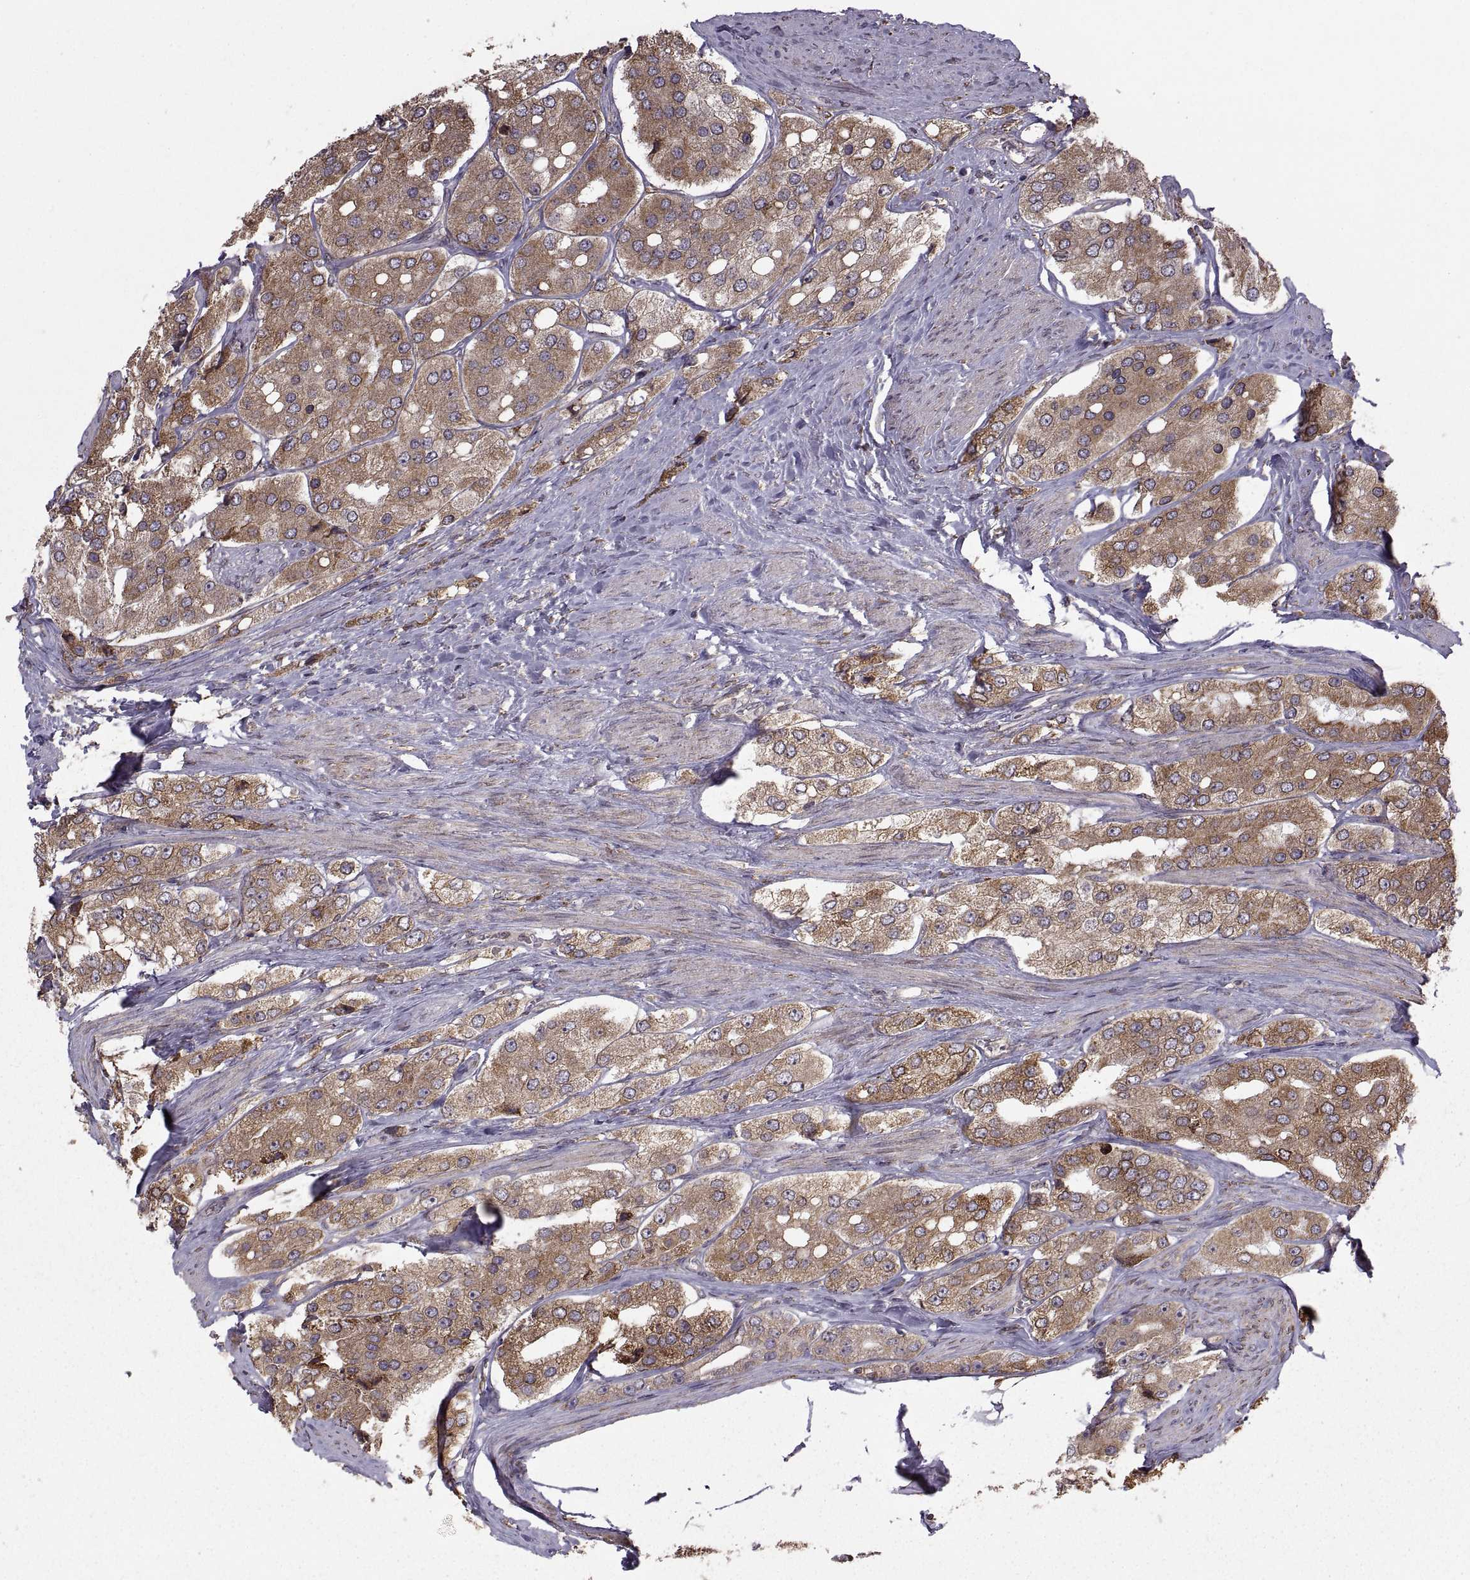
{"staining": {"intensity": "moderate", "quantity": "25%-75%", "location": "cytoplasmic/membranous"}, "tissue": "prostate cancer", "cell_type": "Tumor cells", "image_type": "cancer", "snomed": [{"axis": "morphology", "description": "Adenocarcinoma, Low grade"}, {"axis": "topography", "description": "Prostate"}], "caption": "This photomicrograph exhibits prostate cancer (adenocarcinoma (low-grade)) stained with immunohistochemistry (IHC) to label a protein in brown. The cytoplasmic/membranous of tumor cells show moderate positivity for the protein. Nuclei are counter-stained blue.", "gene": "PDIA3", "patient": {"sex": "male", "age": 69}}